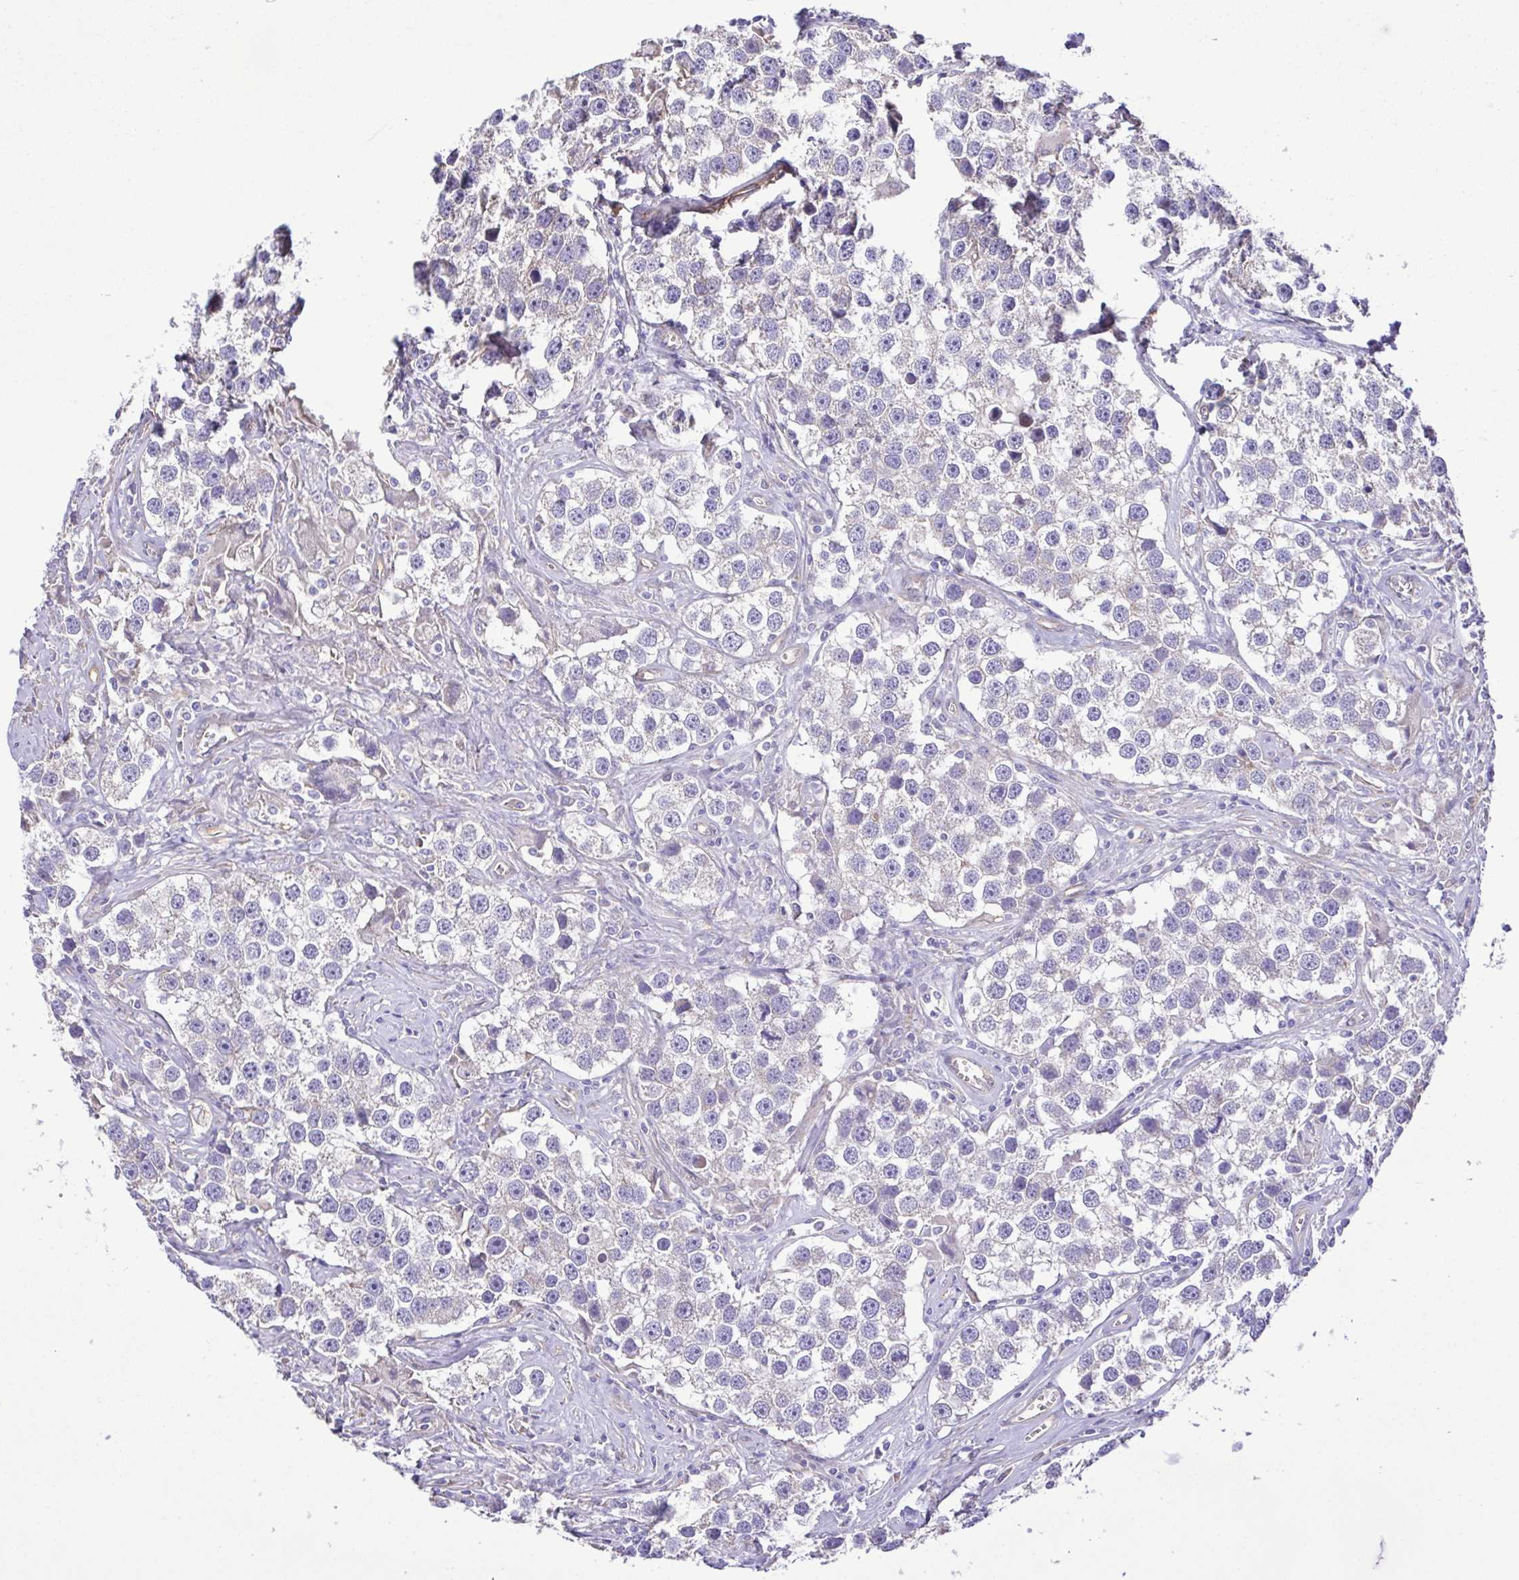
{"staining": {"intensity": "negative", "quantity": "none", "location": "none"}, "tissue": "testis cancer", "cell_type": "Tumor cells", "image_type": "cancer", "snomed": [{"axis": "morphology", "description": "Seminoma, NOS"}, {"axis": "topography", "description": "Testis"}], "caption": "DAB immunohistochemical staining of human seminoma (testis) shows no significant expression in tumor cells.", "gene": "FLT1", "patient": {"sex": "male", "age": 49}}